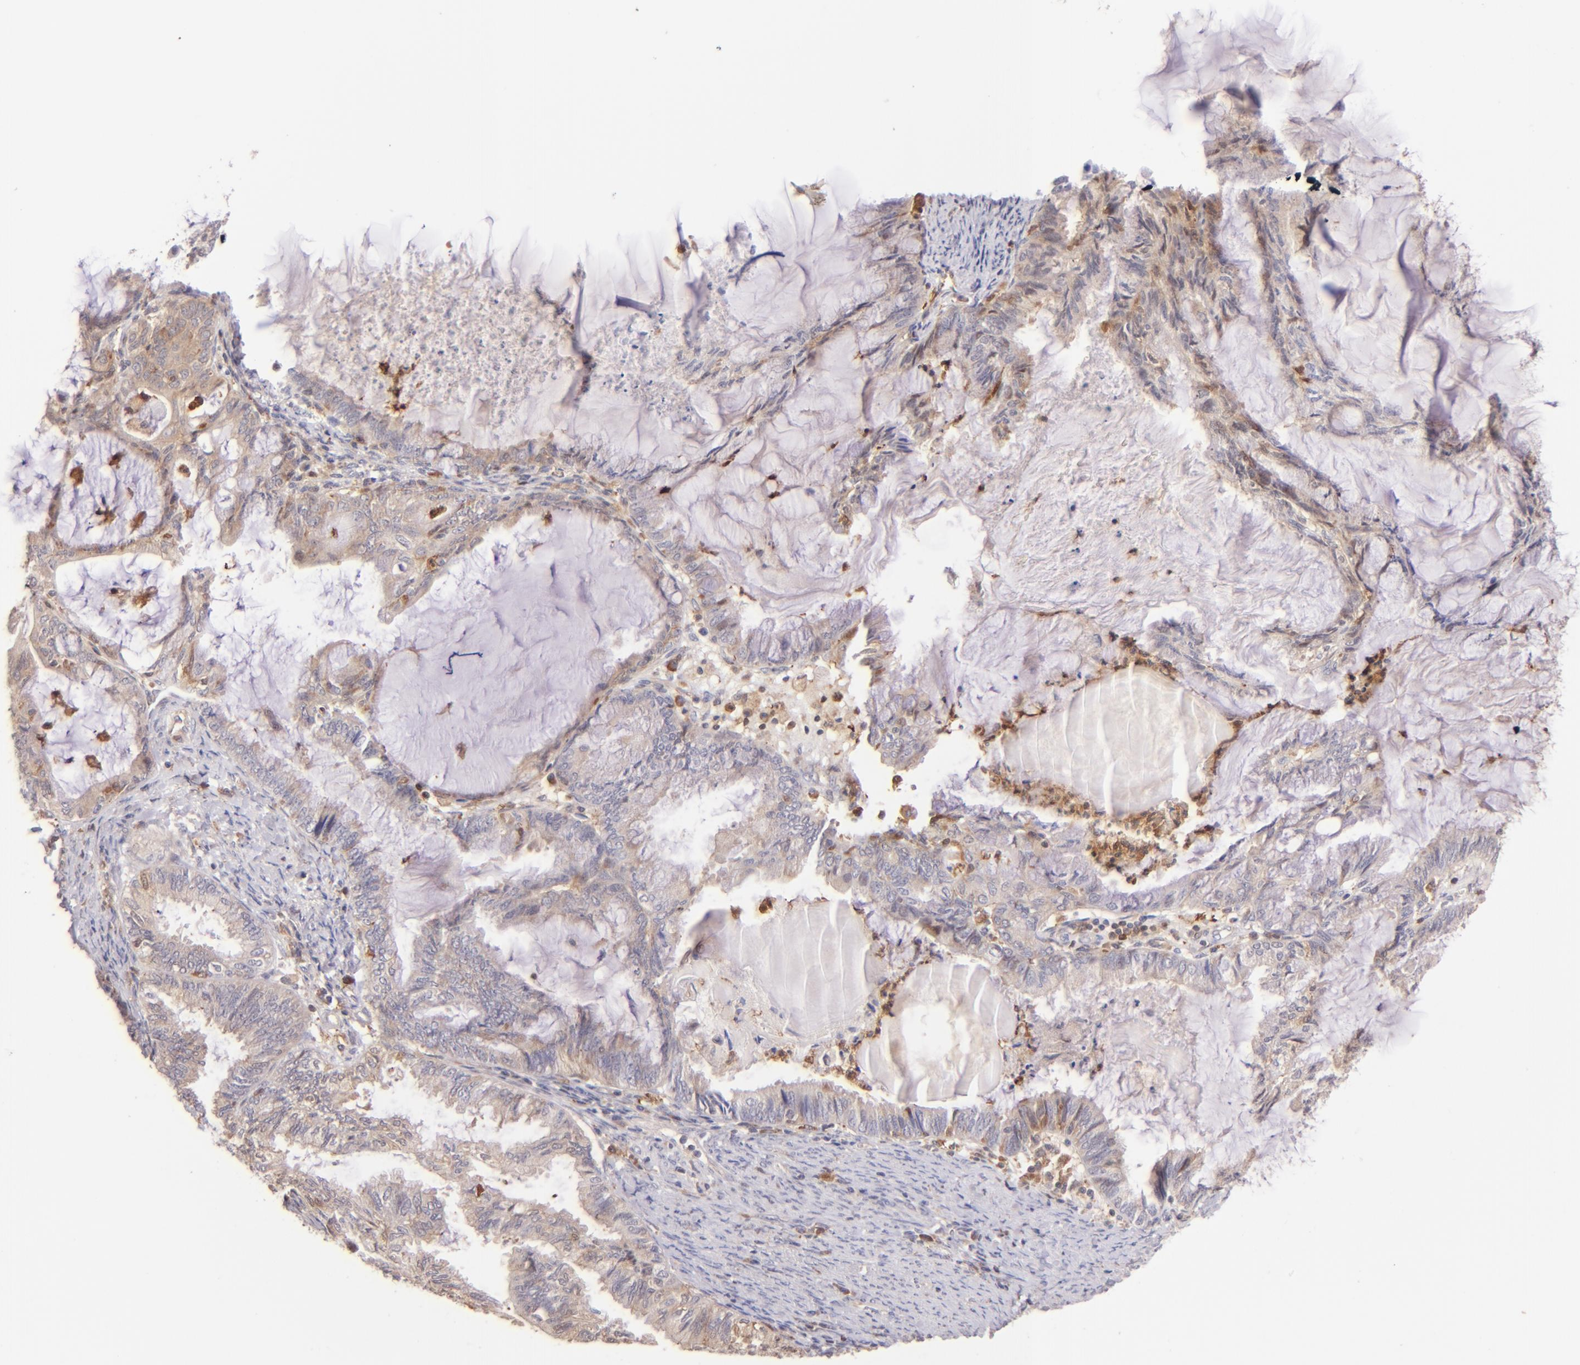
{"staining": {"intensity": "moderate", "quantity": ">75%", "location": "cytoplasmic/membranous"}, "tissue": "endometrial cancer", "cell_type": "Tumor cells", "image_type": "cancer", "snomed": [{"axis": "morphology", "description": "Adenocarcinoma, NOS"}, {"axis": "topography", "description": "Endometrium"}], "caption": "Immunohistochemical staining of human endometrial cancer (adenocarcinoma) displays moderate cytoplasmic/membranous protein staining in about >75% of tumor cells.", "gene": "BTK", "patient": {"sex": "female", "age": 86}}